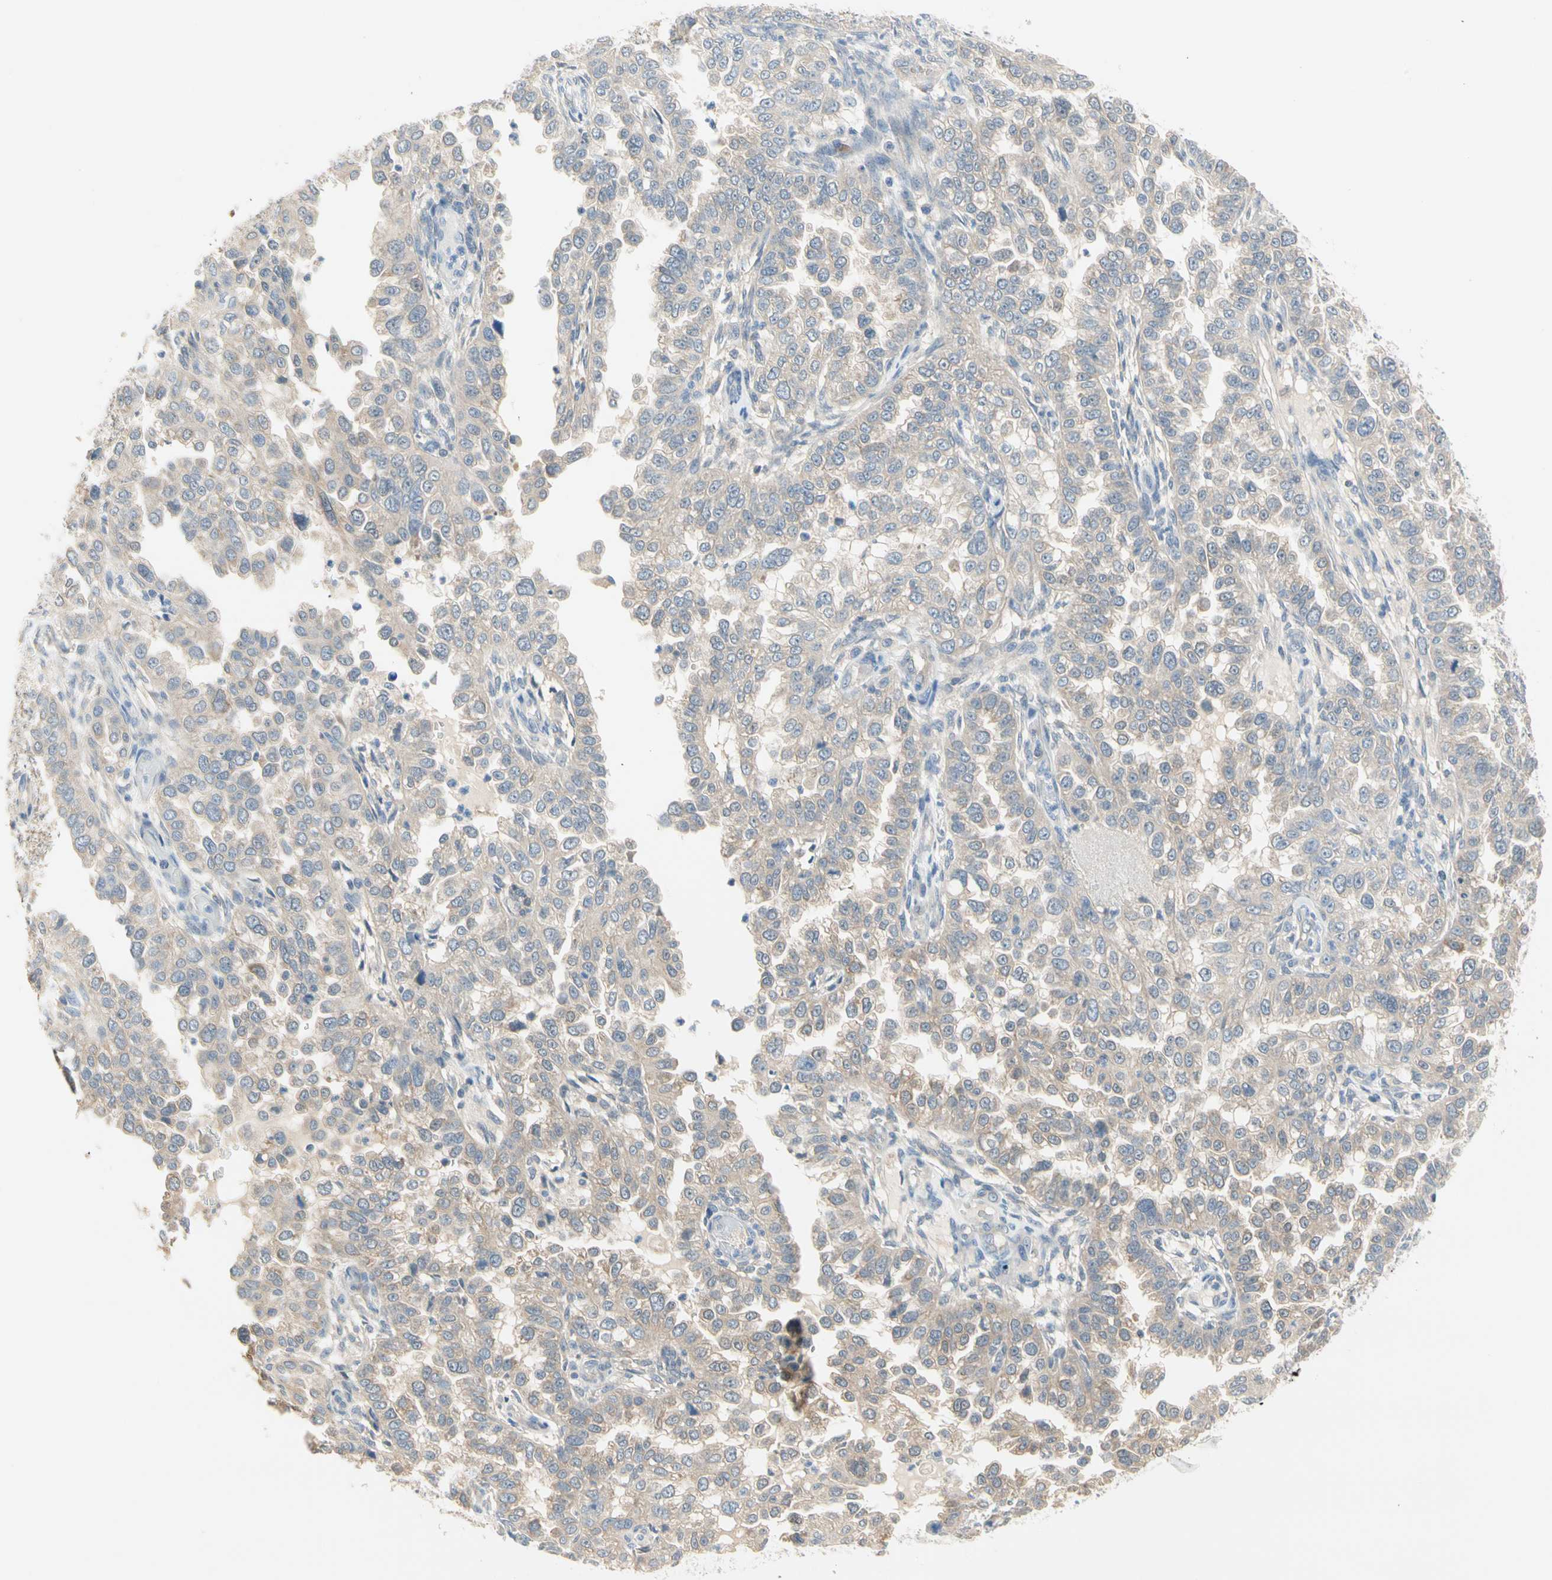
{"staining": {"intensity": "weak", "quantity": ">75%", "location": "cytoplasmic/membranous"}, "tissue": "endometrial cancer", "cell_type": "Tumor cells", "image_type": "cancer", "snomed": [{"axis": "morphology", "description": "Adenocarcinoma, NOS"}, {"axis": "topography", "description": "Endometrium"}], "caption": "This micrograph shows immunohistochemistry (IHC) staining of adenocarcinoma (endometrial), with low weak cytoplasmic/membranous staining in about >75% of tumor cells.", "gene": "MPI", "patient": {"sex": "female", "age": 85}}